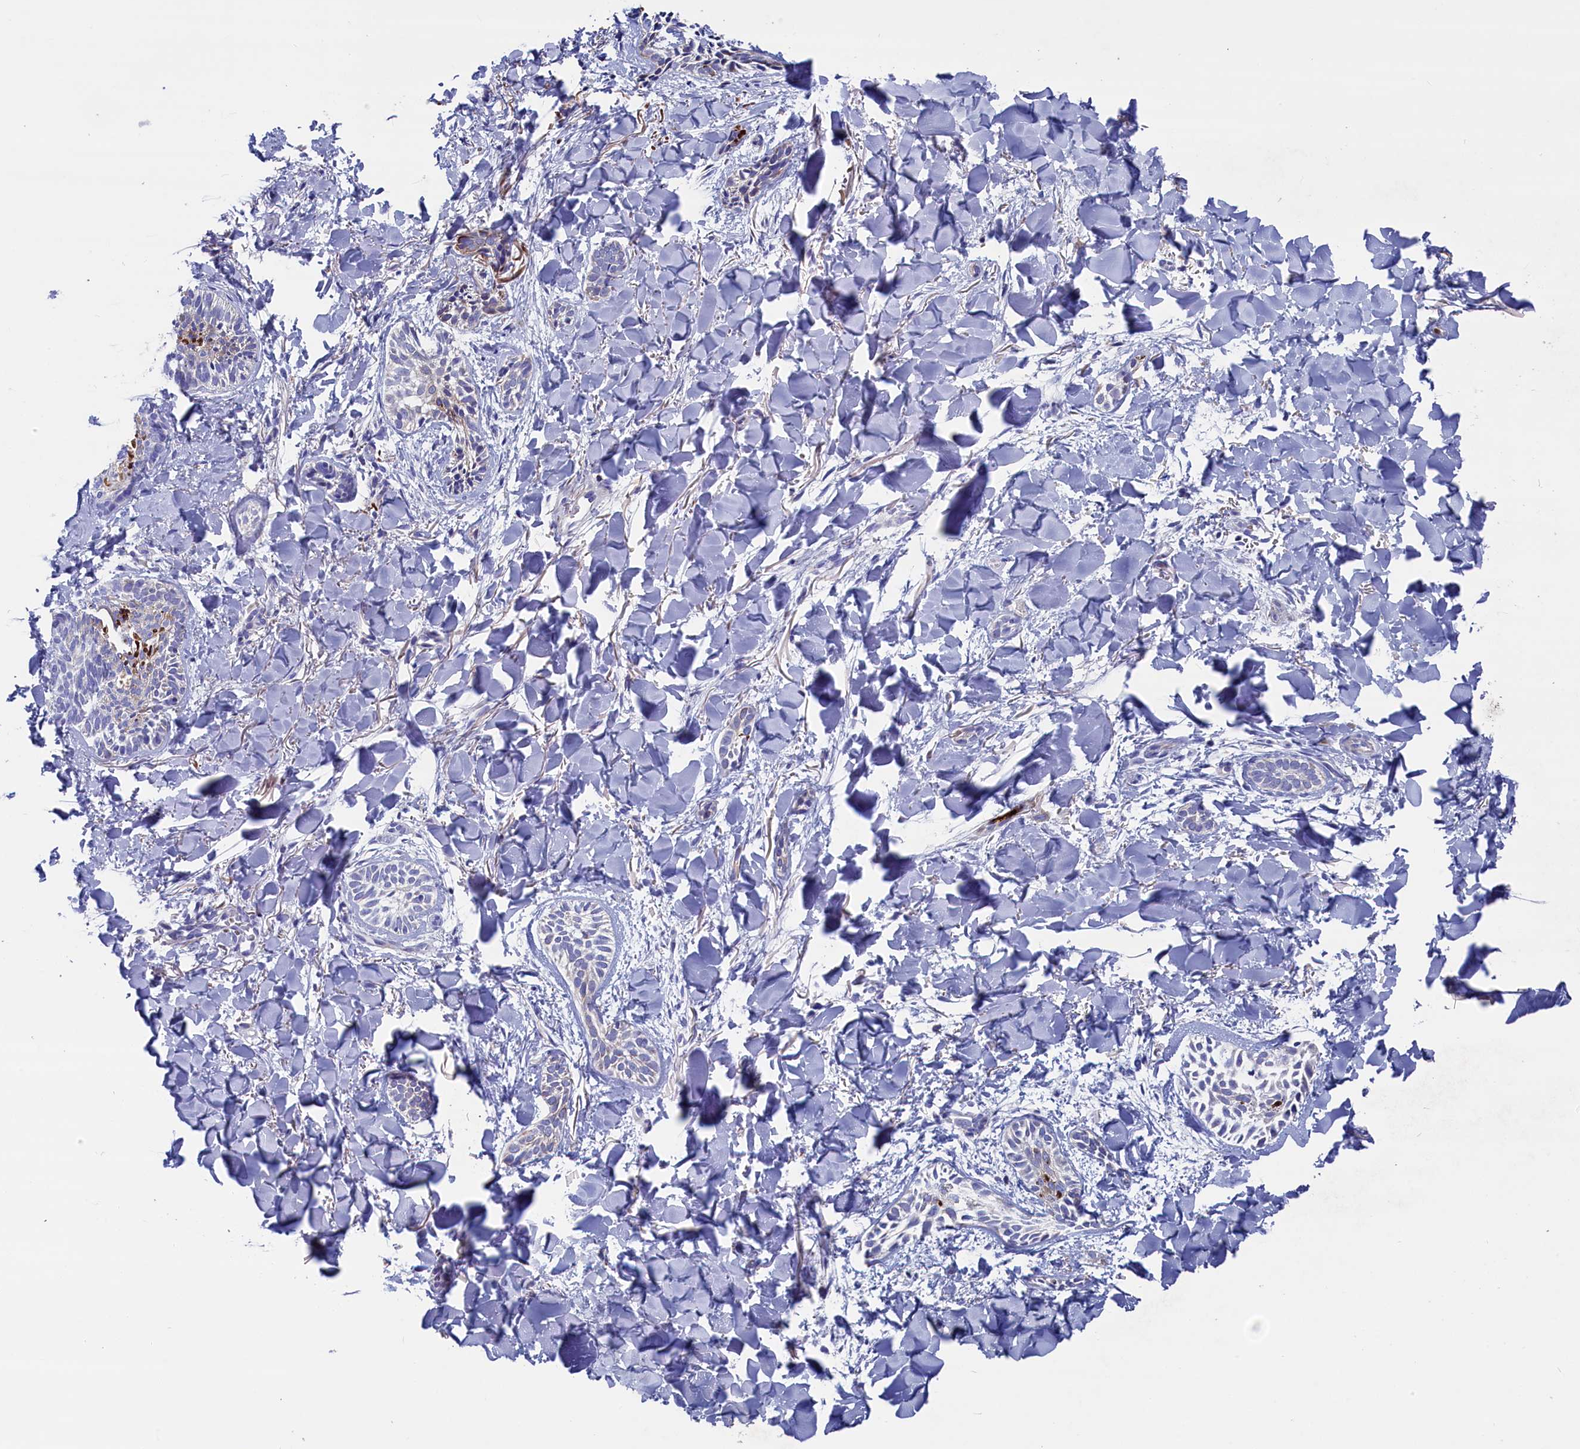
{"staining": {"intensity": "negative", "quantity": "none", "location": "none"}, "tissue": "skin cancer", "cell_type": "Tumor cells", "image_type": "cancer", "snomed": [{"axis": "morphology", "description": "Basal cell carcinoma"}, {"axis": "topography", "description": "Skin"}], "caption": "A photomicrograph of basal cell carcinoma (skin) stained for a protein reveals no brown staining in tumor cells. (DAB immunohistochemistry (IHC) visualized using brightfield microscopy, high magnification).", "gene": "NUDT7", "patient": {"sex": "female", "age": 59}}